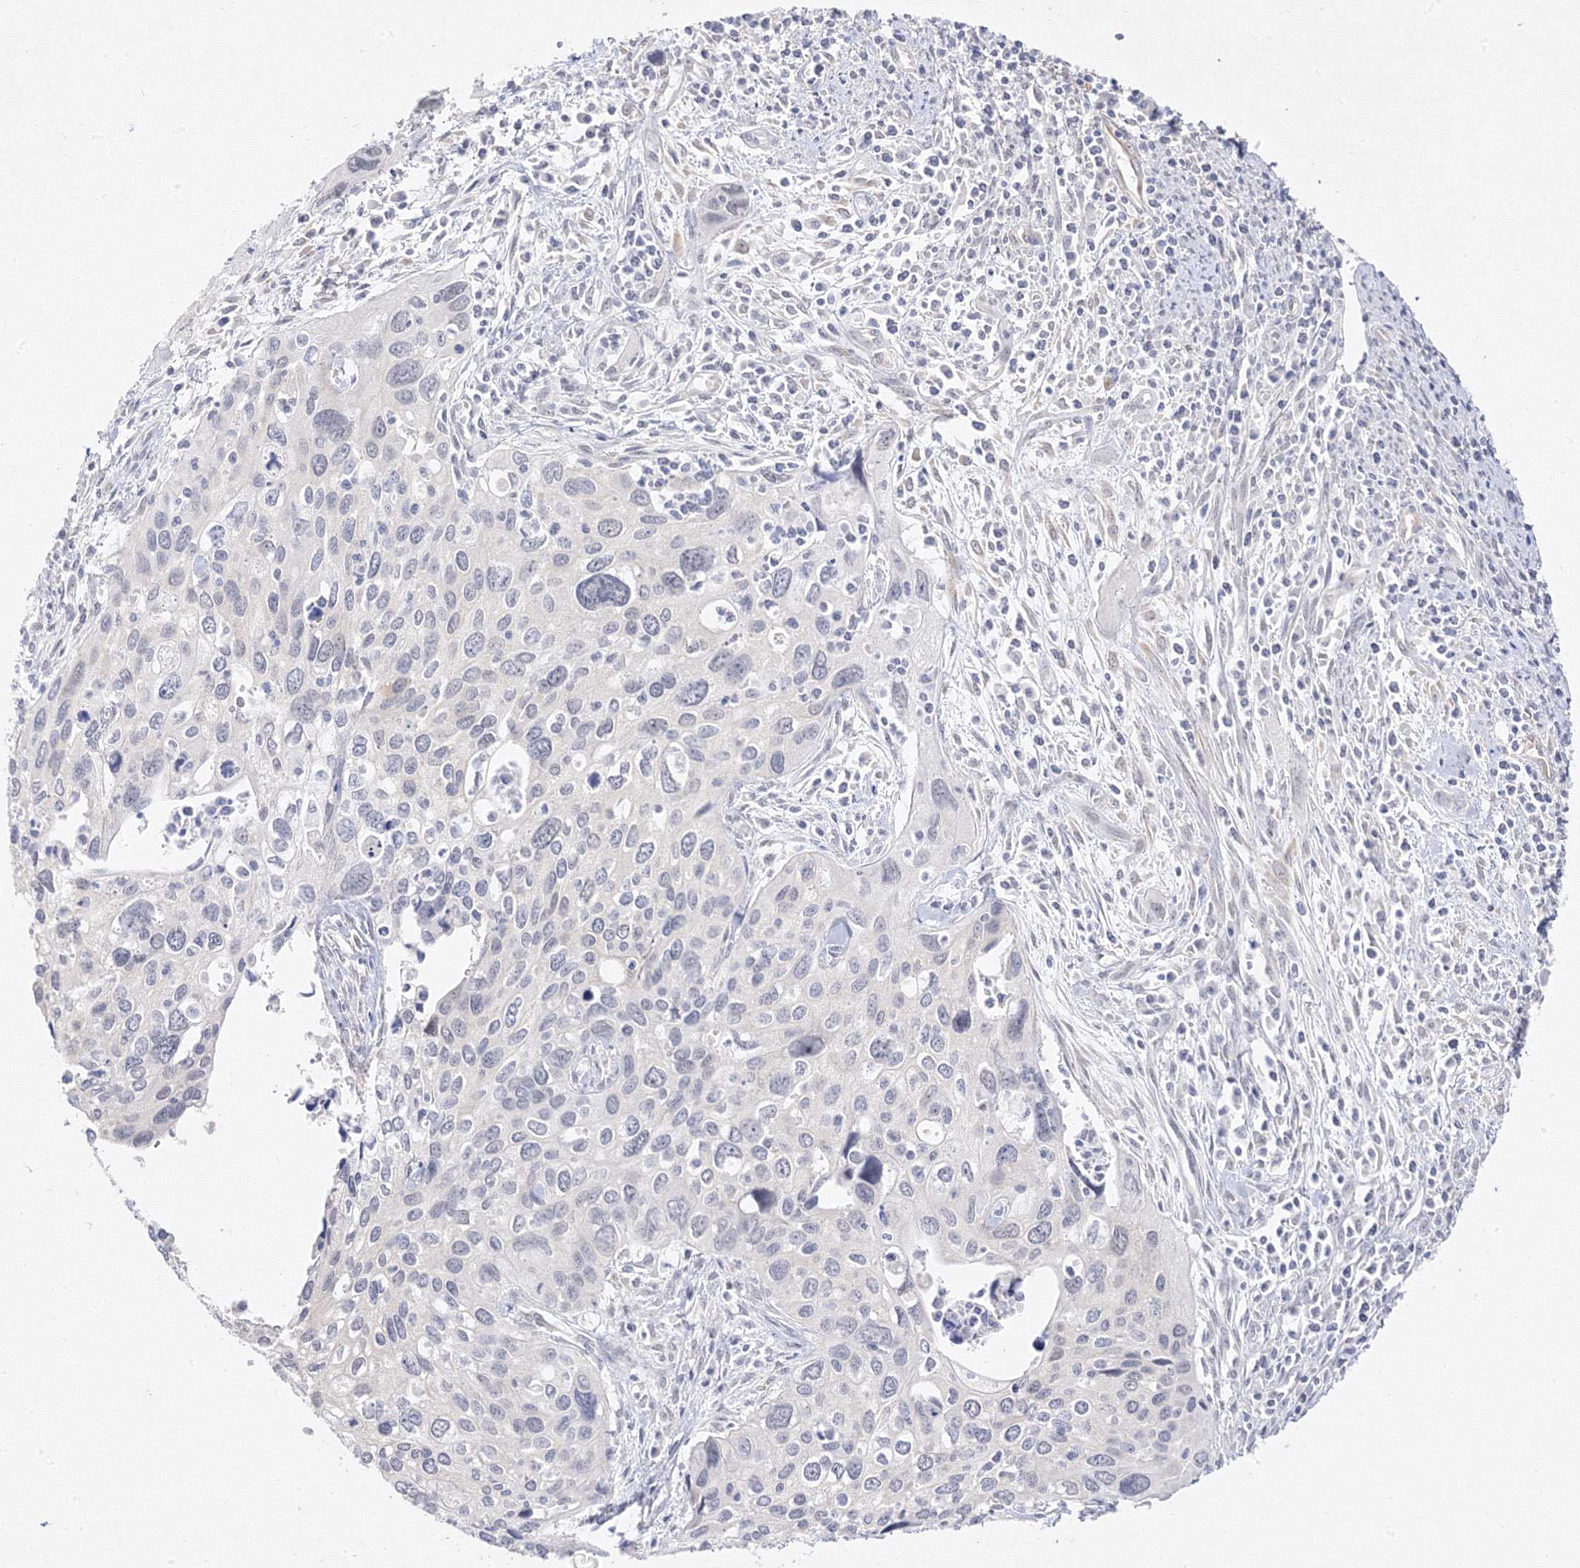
{"staining": {"intensity": "negative", "quantity": "none", "location": "none"}, "tissue": "cervical cancer", "cell_type": "Tumor cells", "image_type": "cancer", "snomed": [{"axis": "morphology", "description": "Squamous cell carcinoma, NOS"}, {"axis": "topography", "description": "Cervix"}], "caption": "DAB (3,3'-diaminobenzidine) immunohistochemical staining of human cervical cancer (squamous cell carcinoma) reveals no significant staining in tumor cells.", "gene": "C2CD2", "patient": {"sex": "female", "age": 55}}